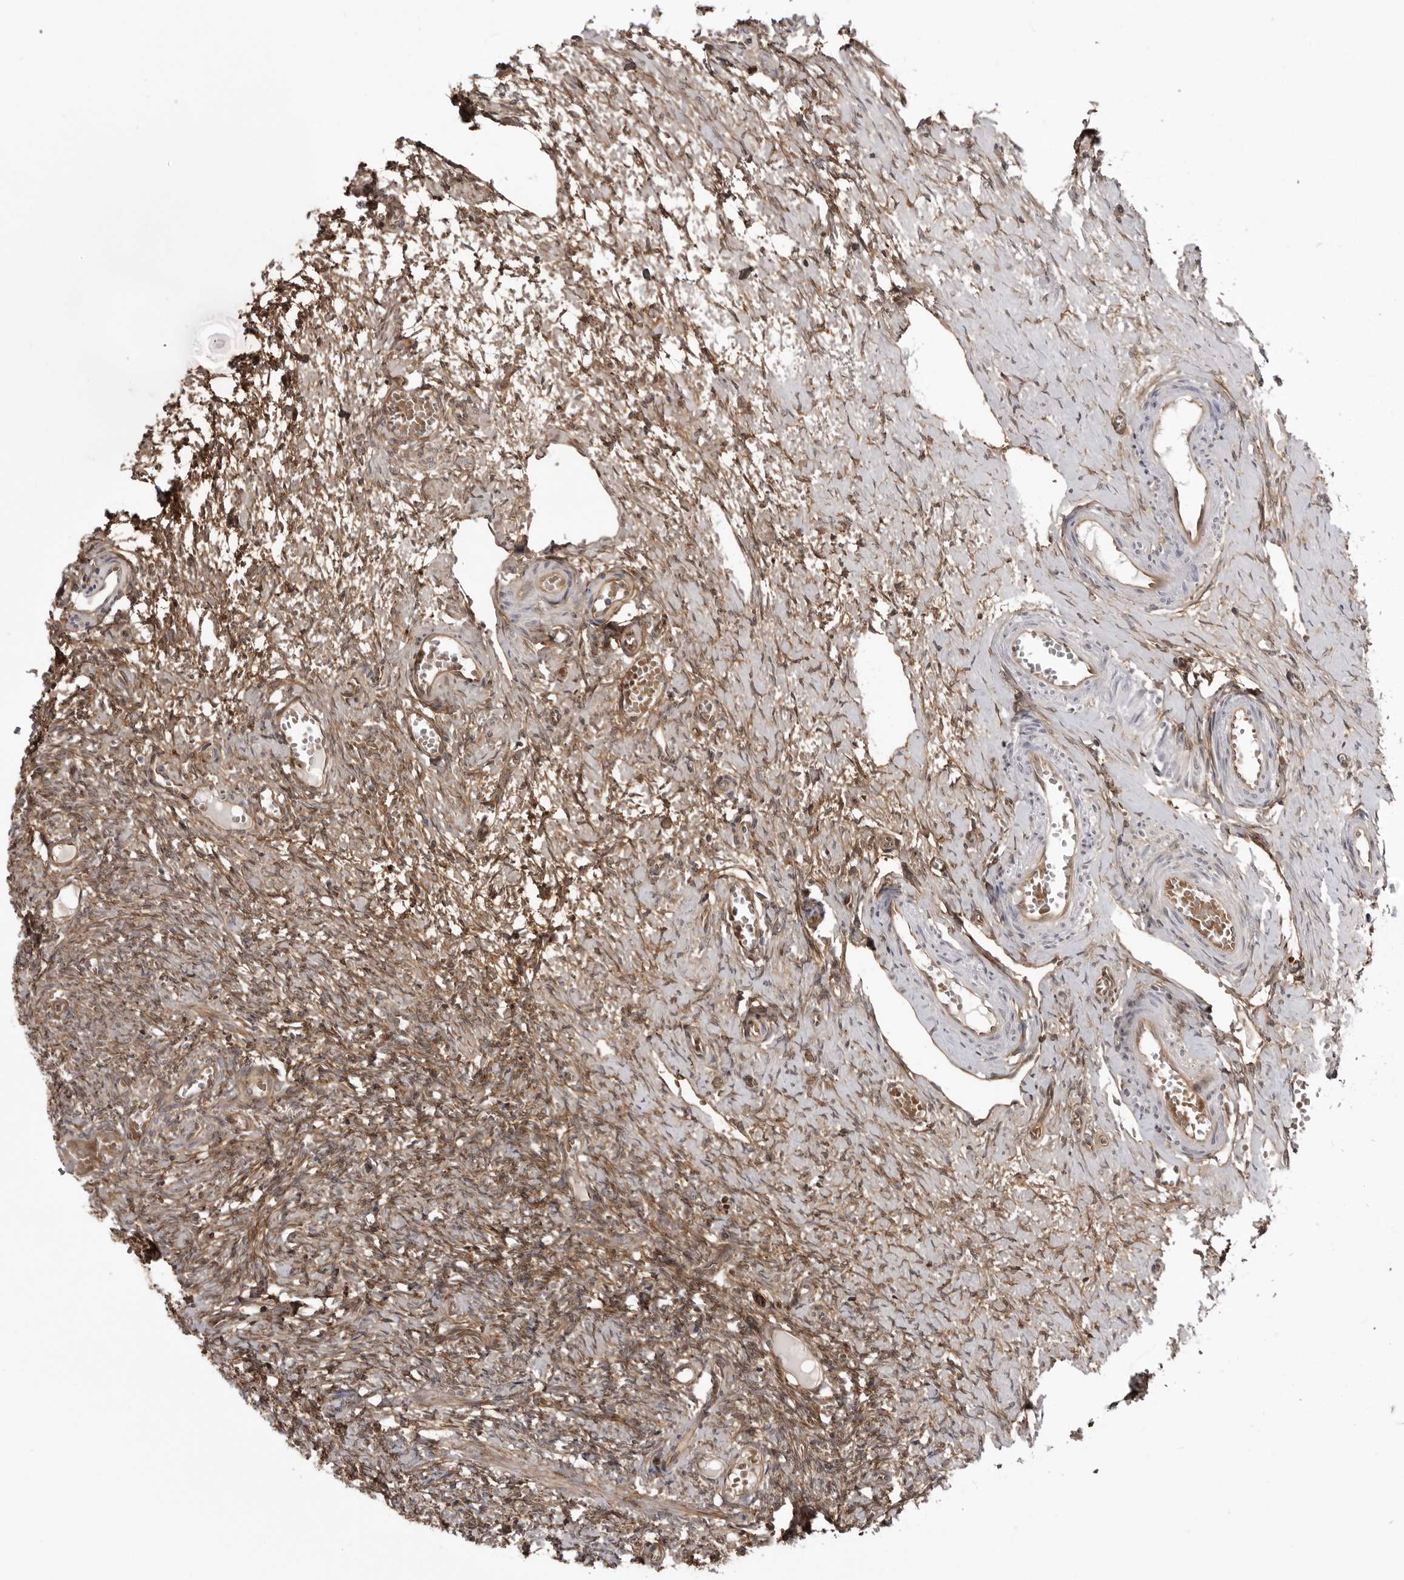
{"staining": {"intensity": "moderate", "quantity": ">75%", "location": "cytoplasmic/membranous"}, "tissue": "ovary", "cell_type": "Ovarian stroma cells", "image_type": "normal", "snomed": [{"axis": "morphology", "description": "Adenocarcinoma, NOS"}, {"axis": "topography", "description": "Endometrium"}], "caption": "IHC image of unremarkable ovary: ovary stained using immunohistochemistry (IHC) reveals medium levels of moderate protein expression localized specifically in the cytoplasmic/membranous of ovarian stroma cells, appearing as a cytoplasmic/membranous brown color.", "gene": "ARL5A", "patient": {"sex": "female", "age": 32}}